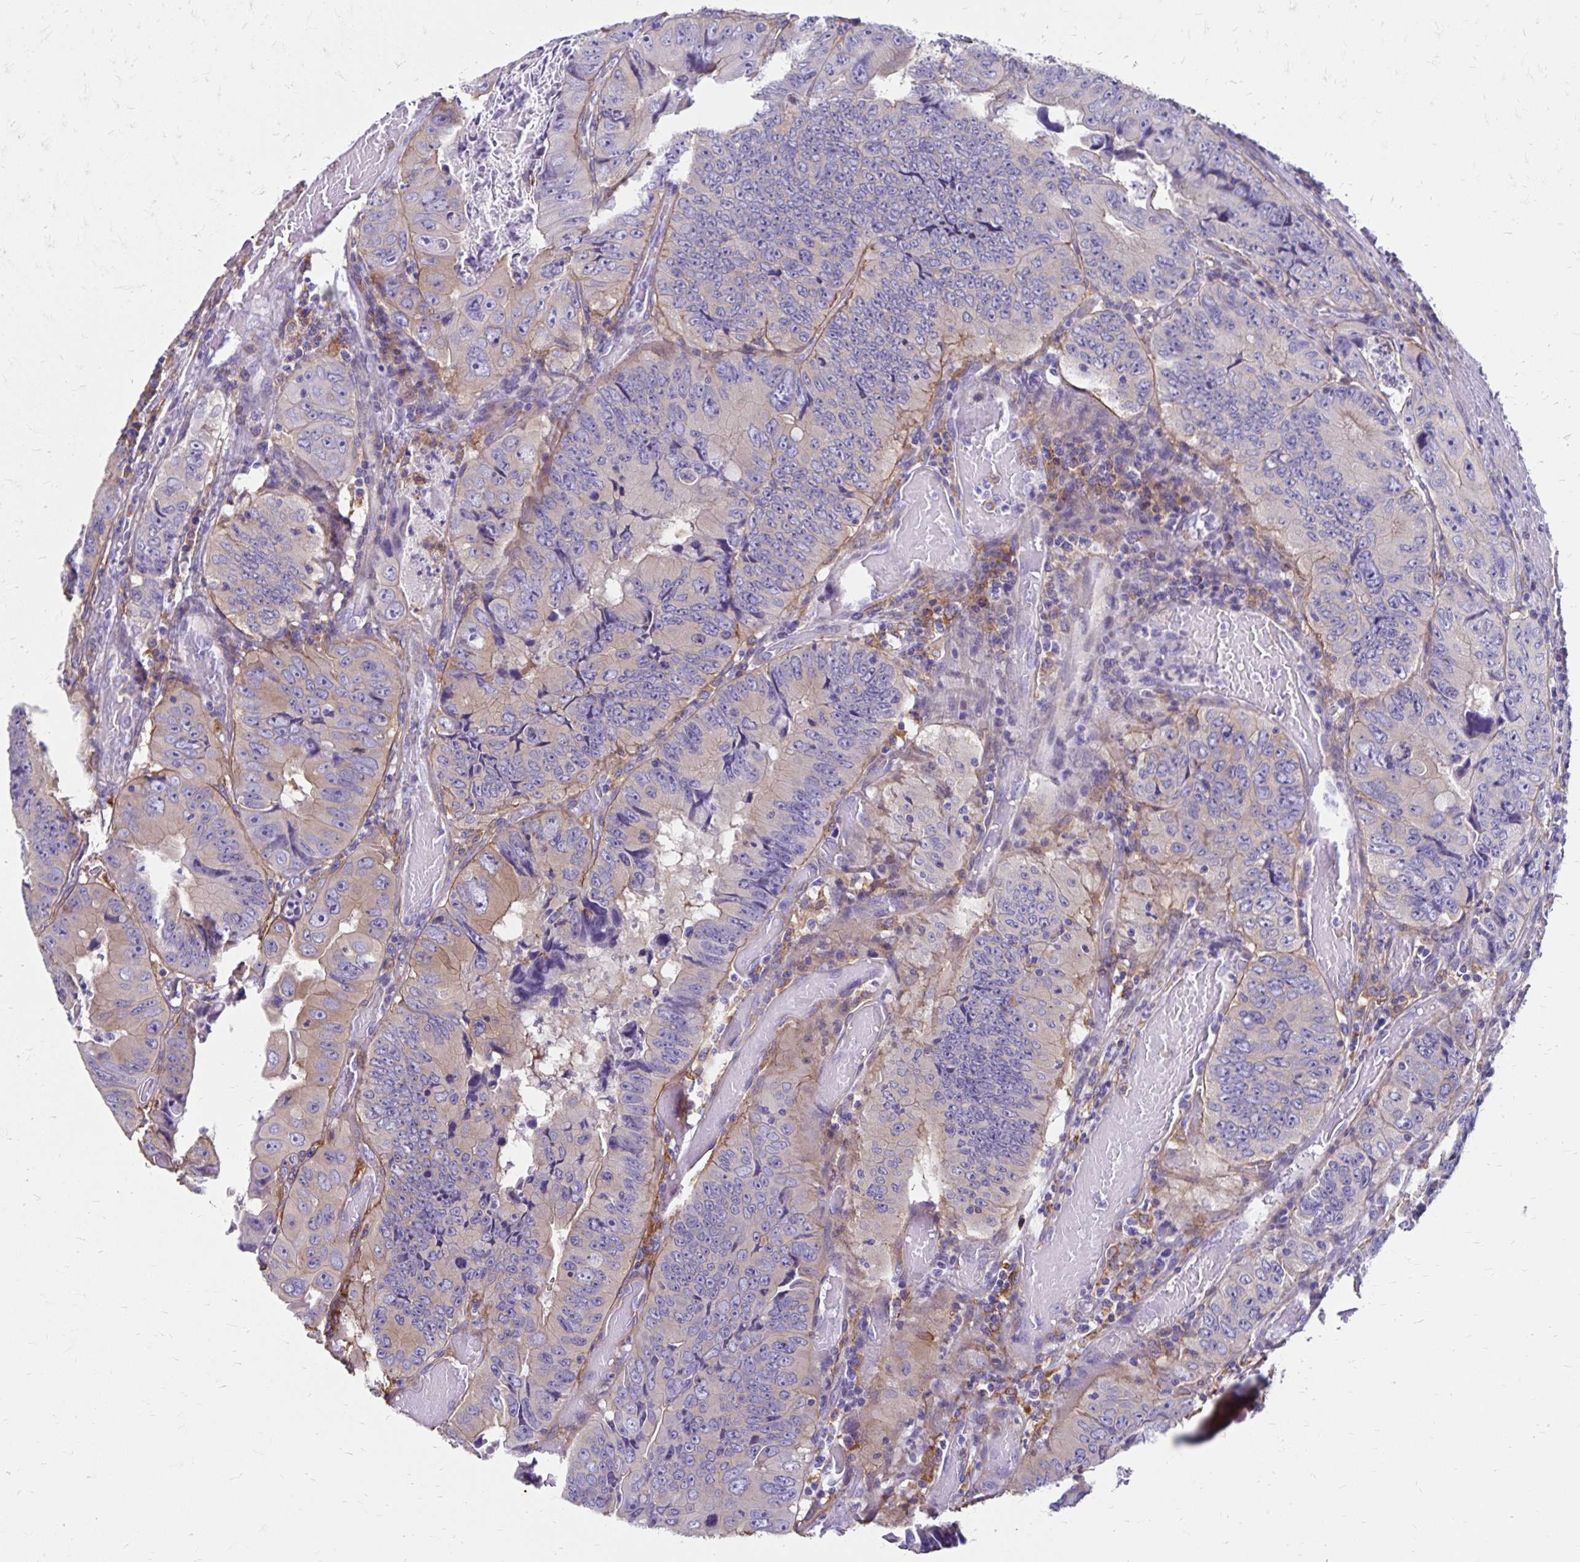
{"staining": {"intensity": "weak", "quantity": "<25%", "location": "cytoplasmic/membranous"}, "tissue": "colorectal cancer", "cell_type": "Tumor cells", "image_type": "cancer", "snomed": [{"axis": "morphology", "description": "Adenocarcinoma, NOS"}, {"axis": "topography", "description": "Colon"}], "caption": "DAB immunohistochemical staining of human colorectal cancer demonstrates no significant positivity in tumor cells.", "gene": "TNS3", "patient": {"sex": "female", "age": 84}}